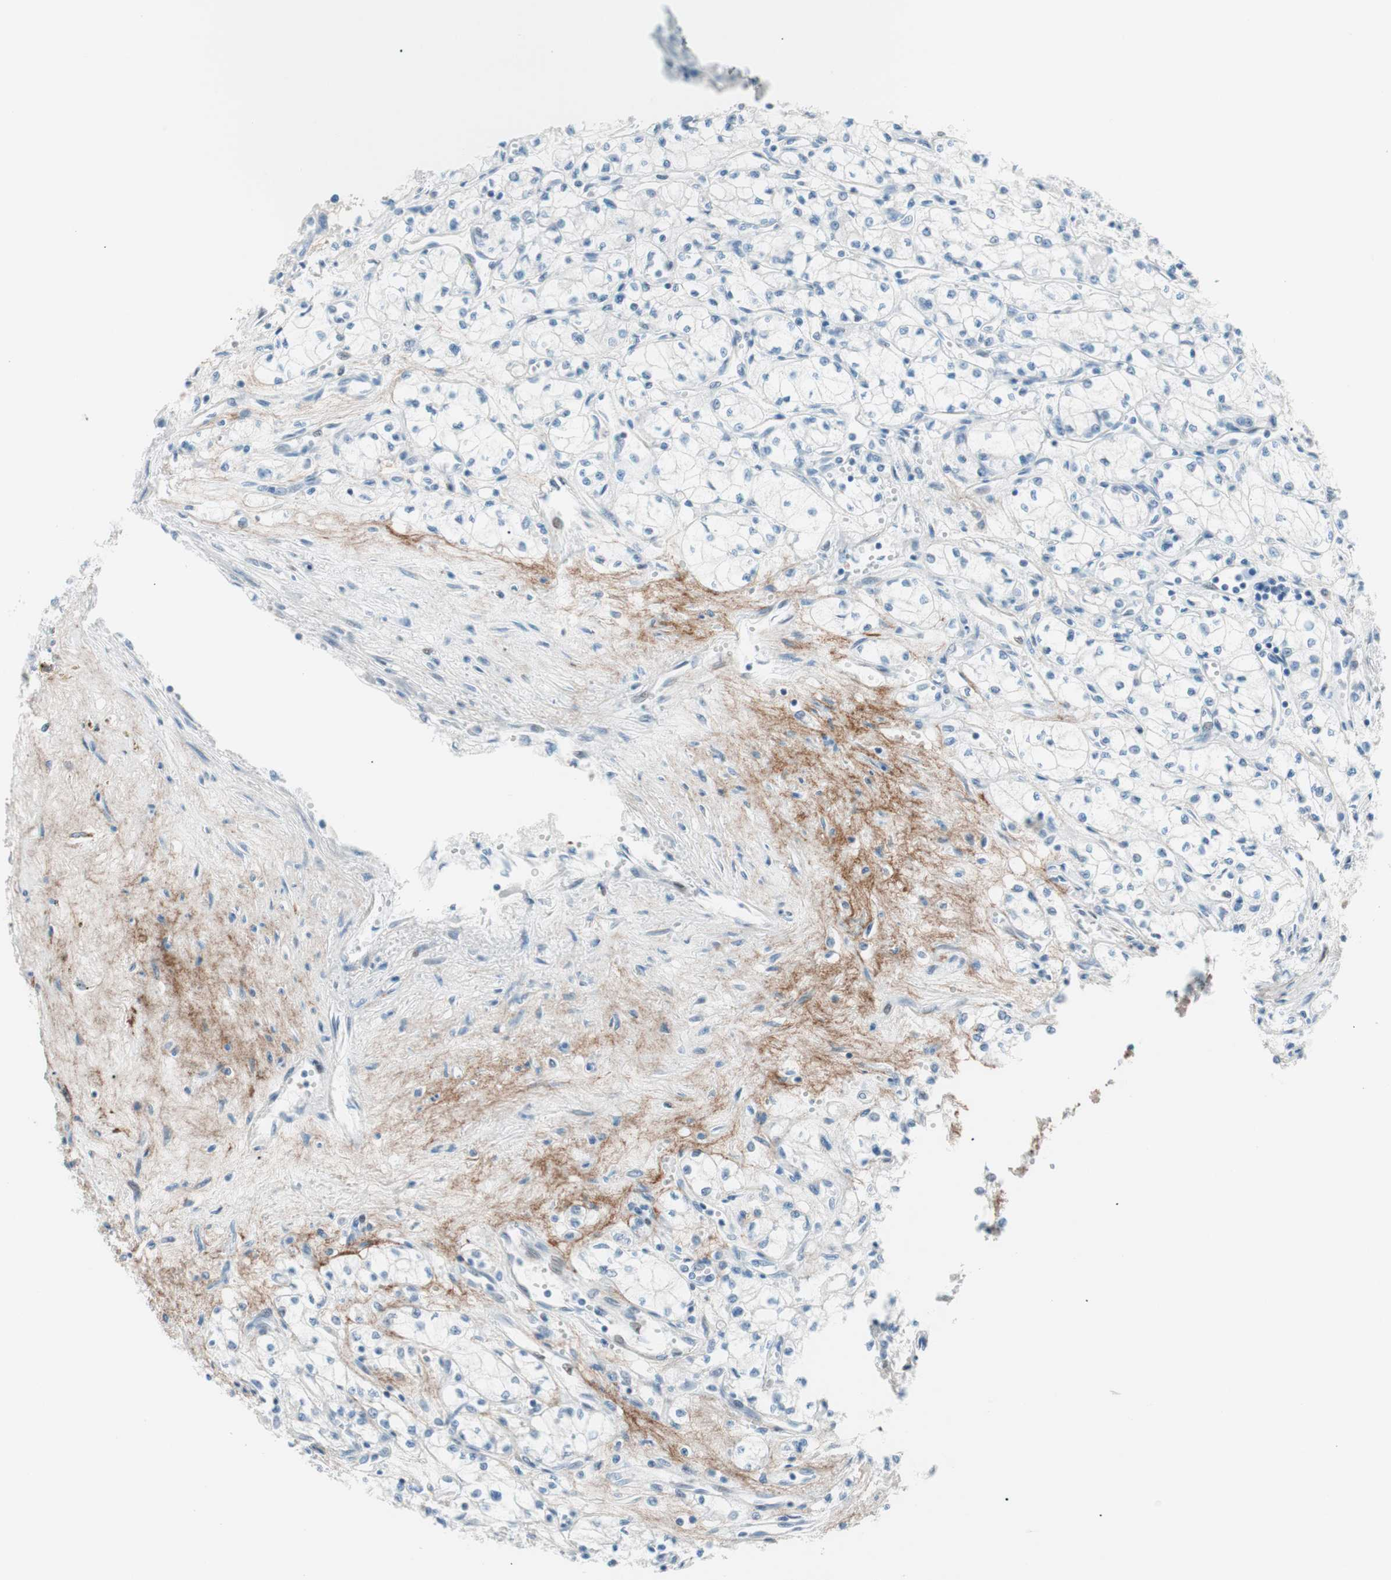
{"staining": {"intensity": "negative", "quantity": "none", "location": "none"}, "tissue": "renal cancer", "cell_type": "Tumor cells", "image_type": "cancer", "snomed": [{"axis": "morphology", "description": "Normal tissue, NOS"}, {"axis": "morphology", "description": "Adenocarcinoma, NOS"}, {"axis": "topography", "description": "Kidney"}], "caption": "Tumor cells are negative for protein expression in human renal cancer. Nuclei are stained in blue.", "gene": "FOSL1", "patient": {"sex": "male", "age": 59}}